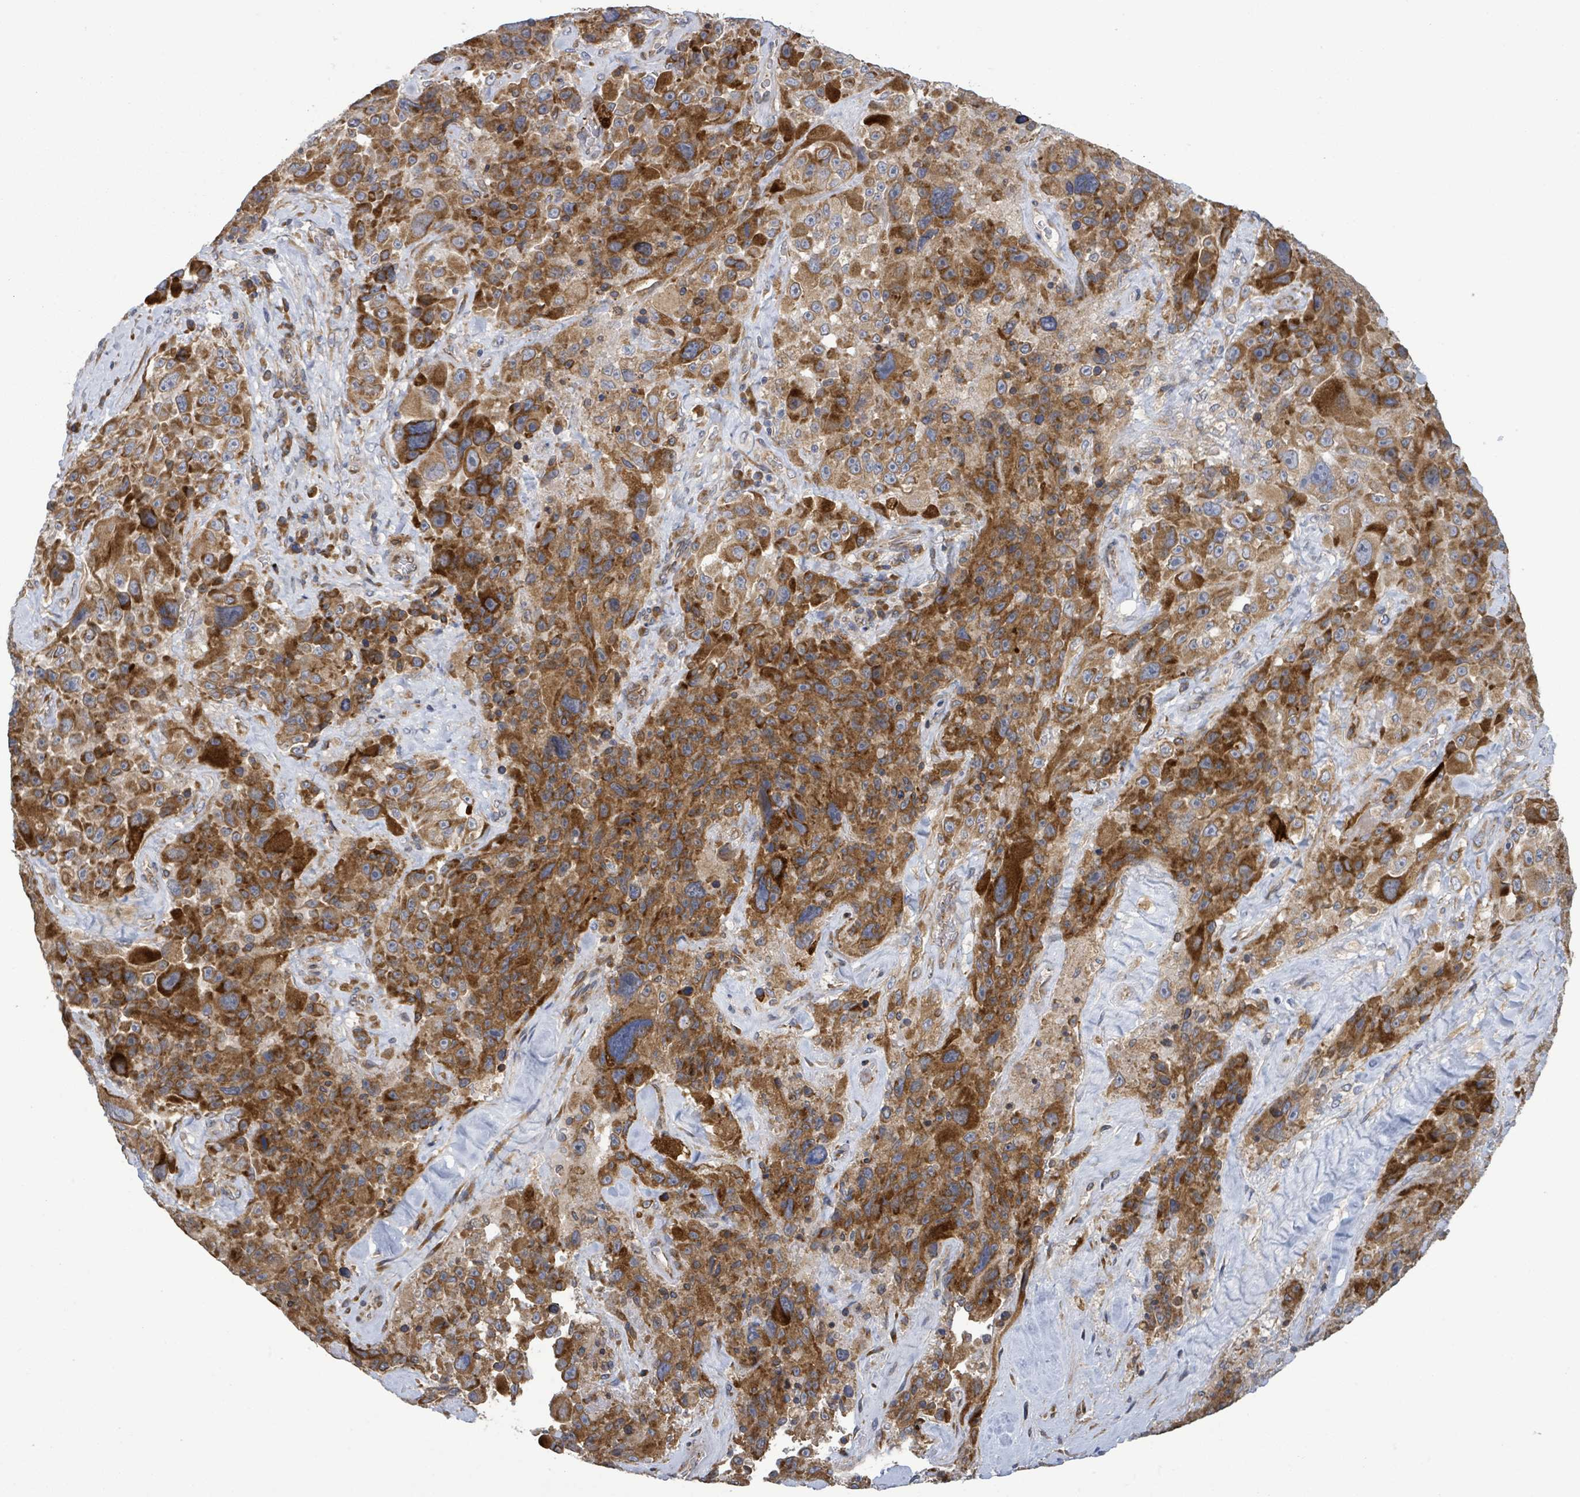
{"staining": {"intensity": "moderate", "quantity": ">75%", "location": "cytoplasmic/membranous"}, "tissue": "melanoma", "cell_type": "Tumor cells", "image_type": "cancer", "snomed": [{"axis": "morphology", "description": "Malignant melanoma, Metastatic site"}, {"axis": "topography", "description": "Lymph node"}], "caption": "Immunohistochemistry (IHC) photomicrograph of malignant melanoma (metastatic site) stained for a protein (brown), which exhibits medium levels of moderate cytoplasmic/membranous staining in about >75% of tumor cells.", "gene": "NOMO1", "patient": {"sex": "male", "age": 62}}